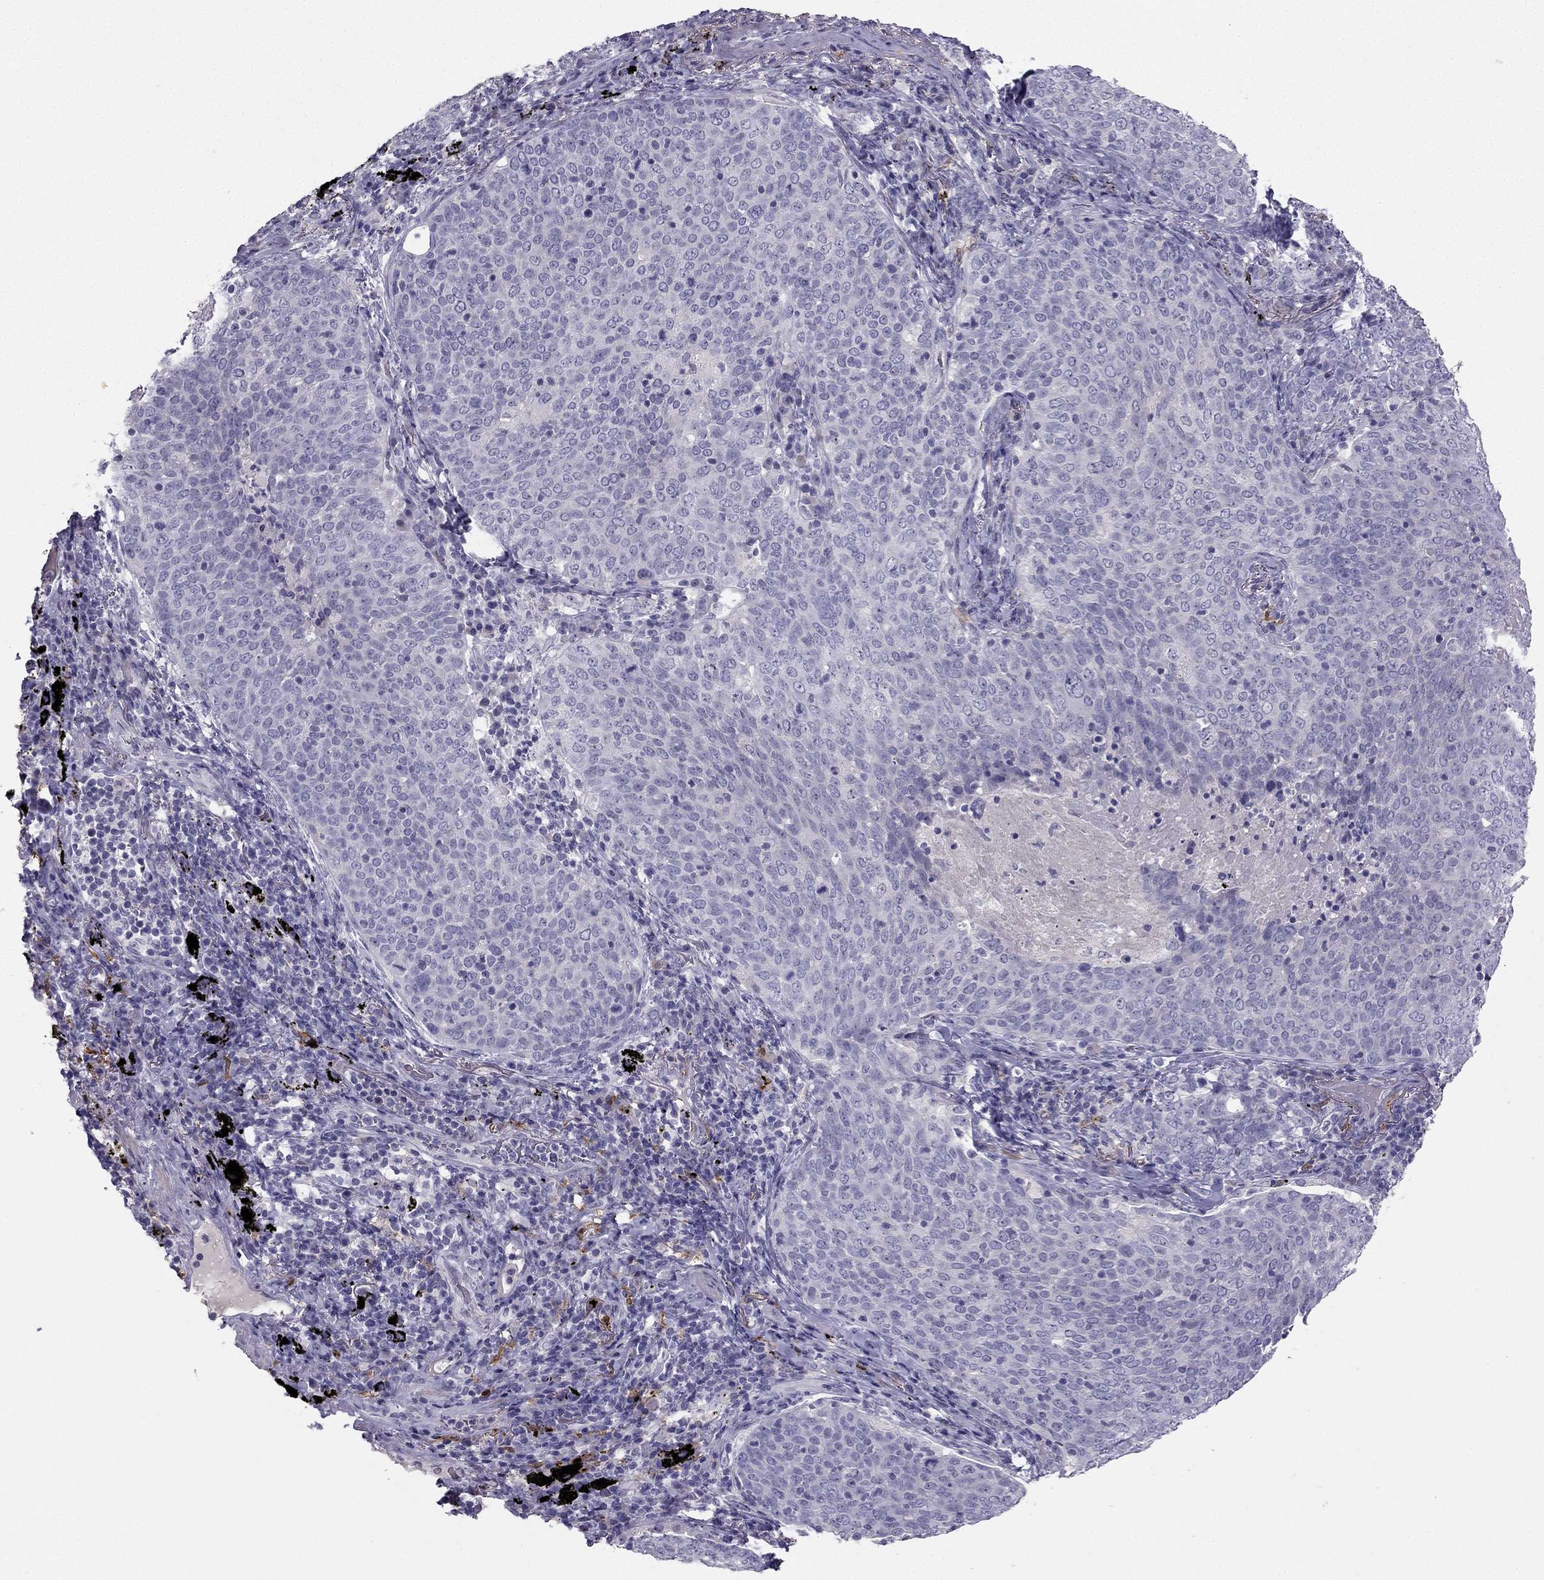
{"staining": {"intensity": "negative", "quantity": "none", "location": "none"}, "tissue": "lung cancer", "cell_type": "Tumor cells", "image_type": "cancer", "snomed": [{"axis": "morphology", "description": "Squamous cell carcinoma, NOS"}, {"axis": "topography", "description": "Lung"}], "caption": "IHC micrograph of human squamous cell carcinoma (lung) stained for a protein (brown), which demonstrates no staining in tumor cells.", "gene": "LMTK3", "patient": {"sex": "male", "age": 82}}